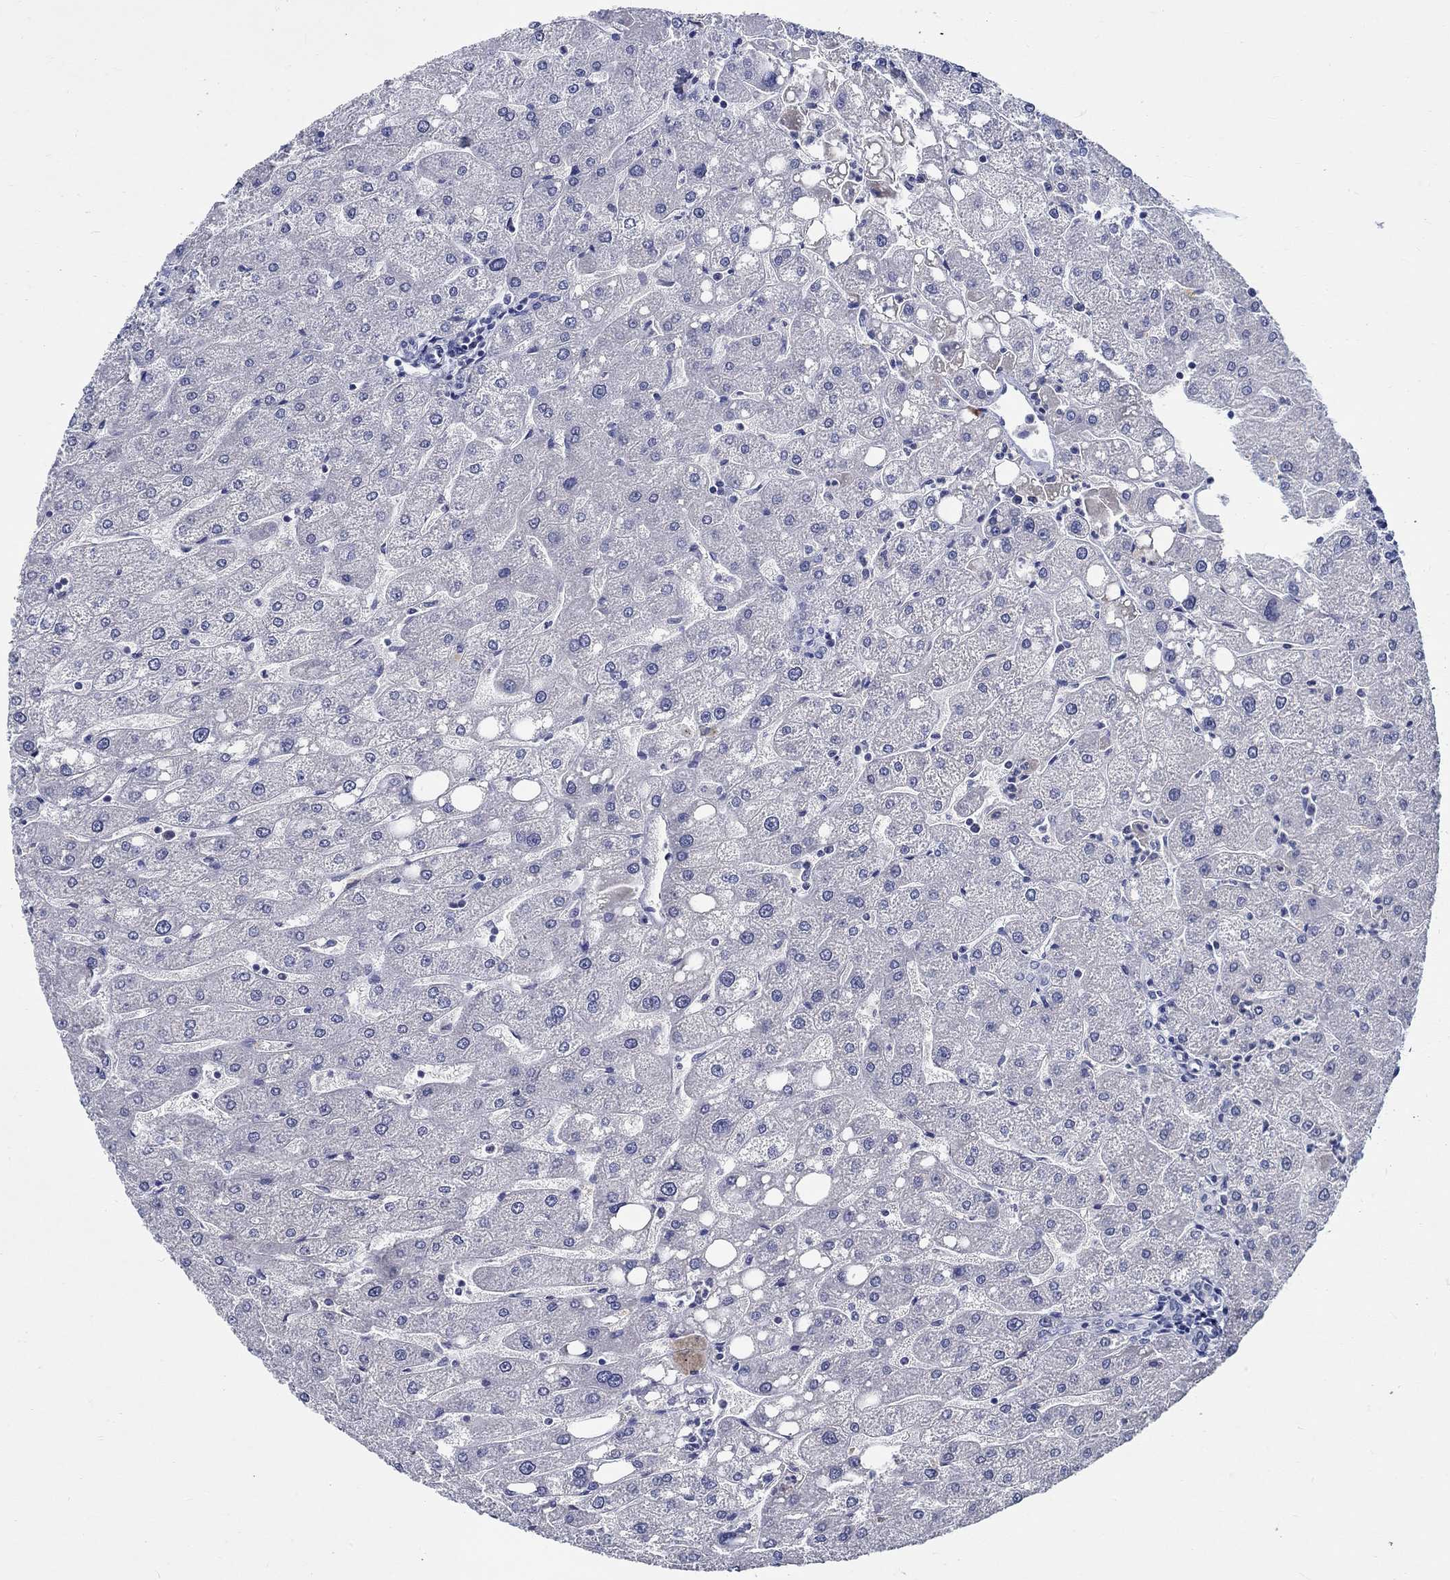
{"staining": {"intensity": "negative", "quantity": "none", "location": "none"}, "tissue": "liver", "cell_type": "Cholangiocytes", "image_type": "normal", "snomed": [{"axis": "morphology", "description": "Normal tissue, NOS"}, {"axis": "topography", "description": "Liver"}], "caption": "Liver stained for a protein using immunohistochemistry exhibits no staining cholangiocytes.", "gene": "CETN1", "patient": {"sex": "male", "age": 67}}